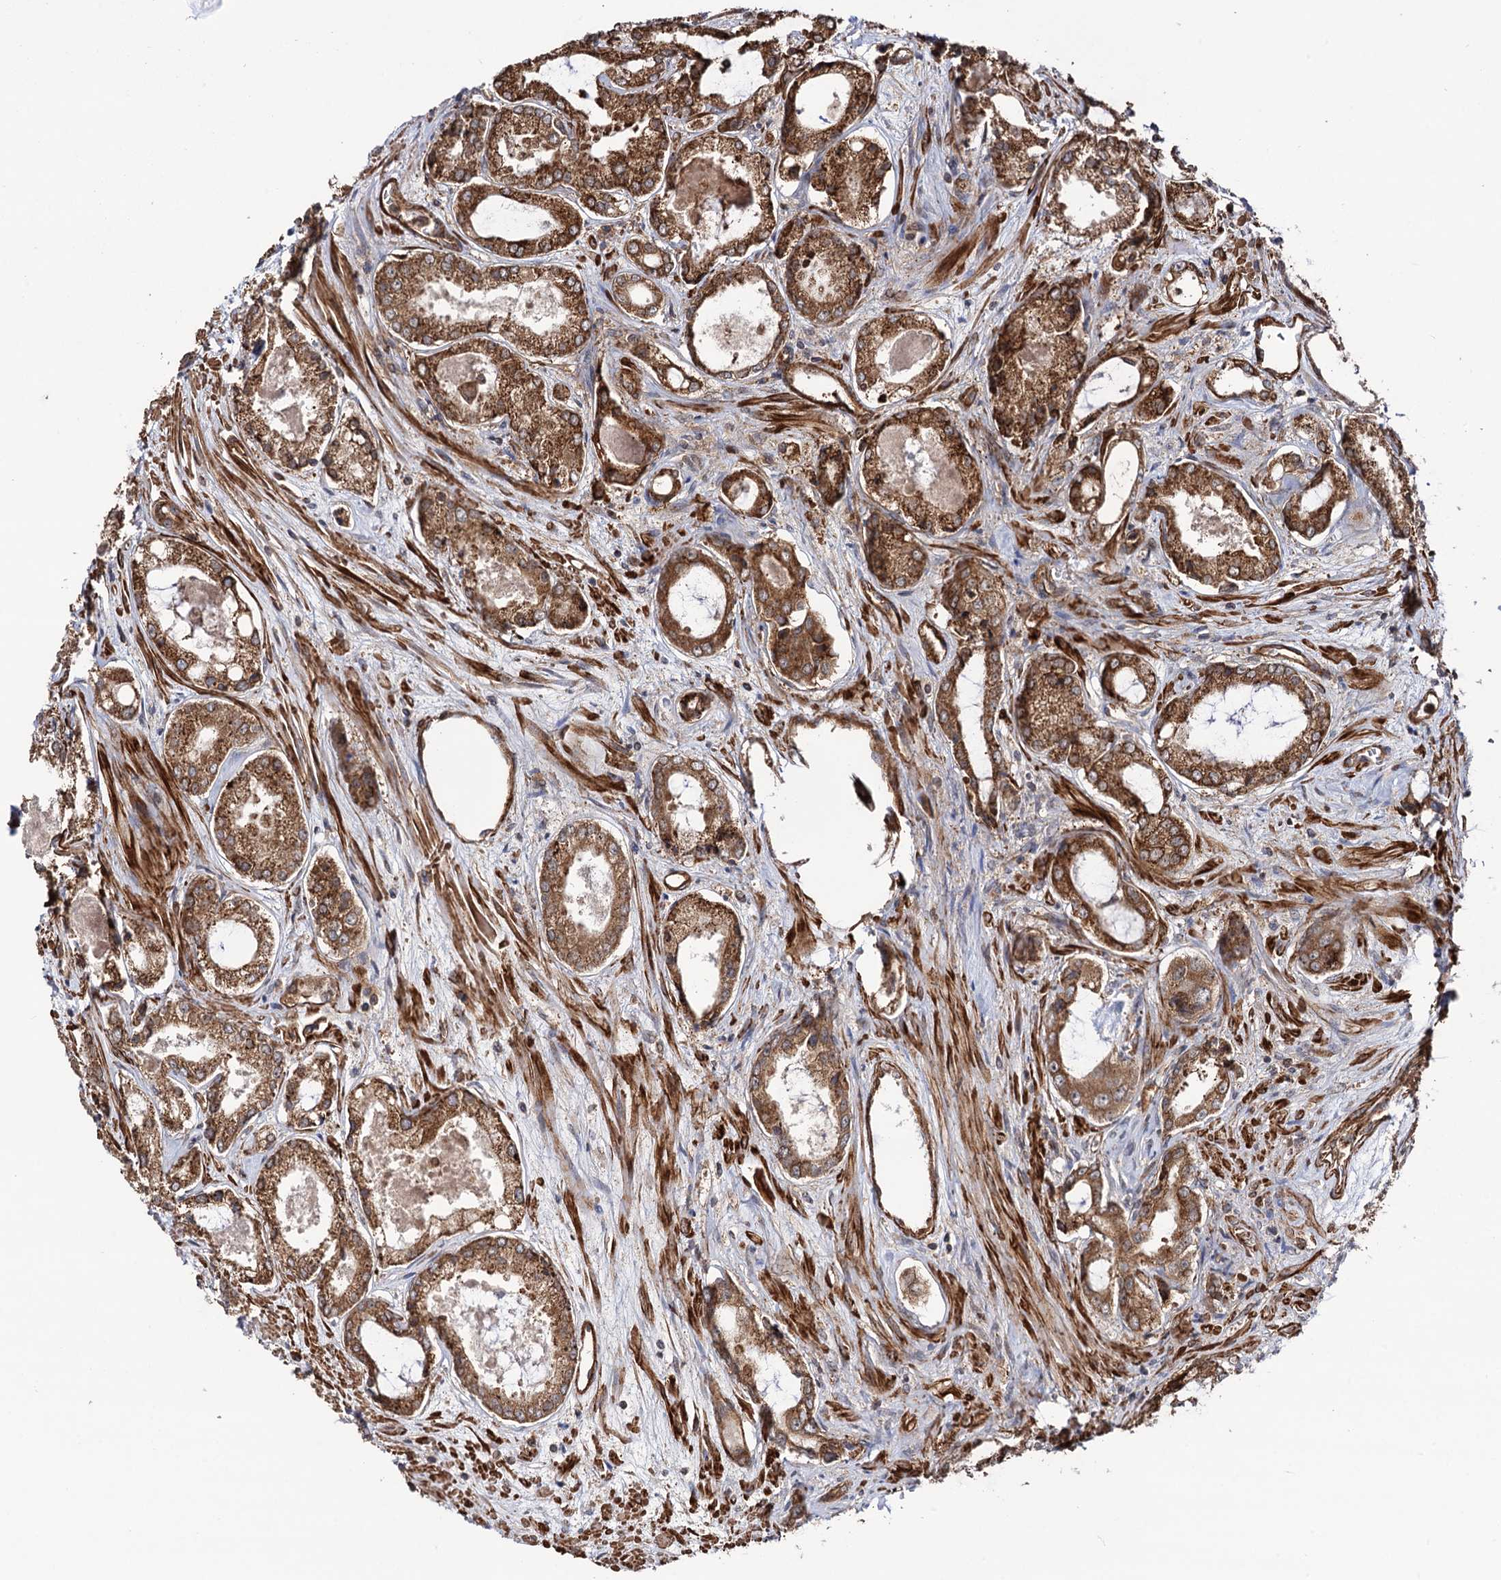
{"staining": {"intensity": "moderate", "quantity": ">75%", "location": "cytoplasmic/membranous"}, "tissue": "prostate cancer", "cell_type": "Tumor cells", "image_type": "cancer", "snomed": [{"axis": "morphology", "description": "Adenocarcinoma, Low grade"}, {"axis": "topography", "description": "Prostate"}], "caption": "Low-grade adenocarcinoma (prostate) stained with DAB immunohistochemistry (IHC) exhibits medium levels of moderate cytoplasmic/membranous staining in approximately >75% of tumor cells.", "gene": "ATP8B4", "patient": {"sex": "male", "age": 68}}